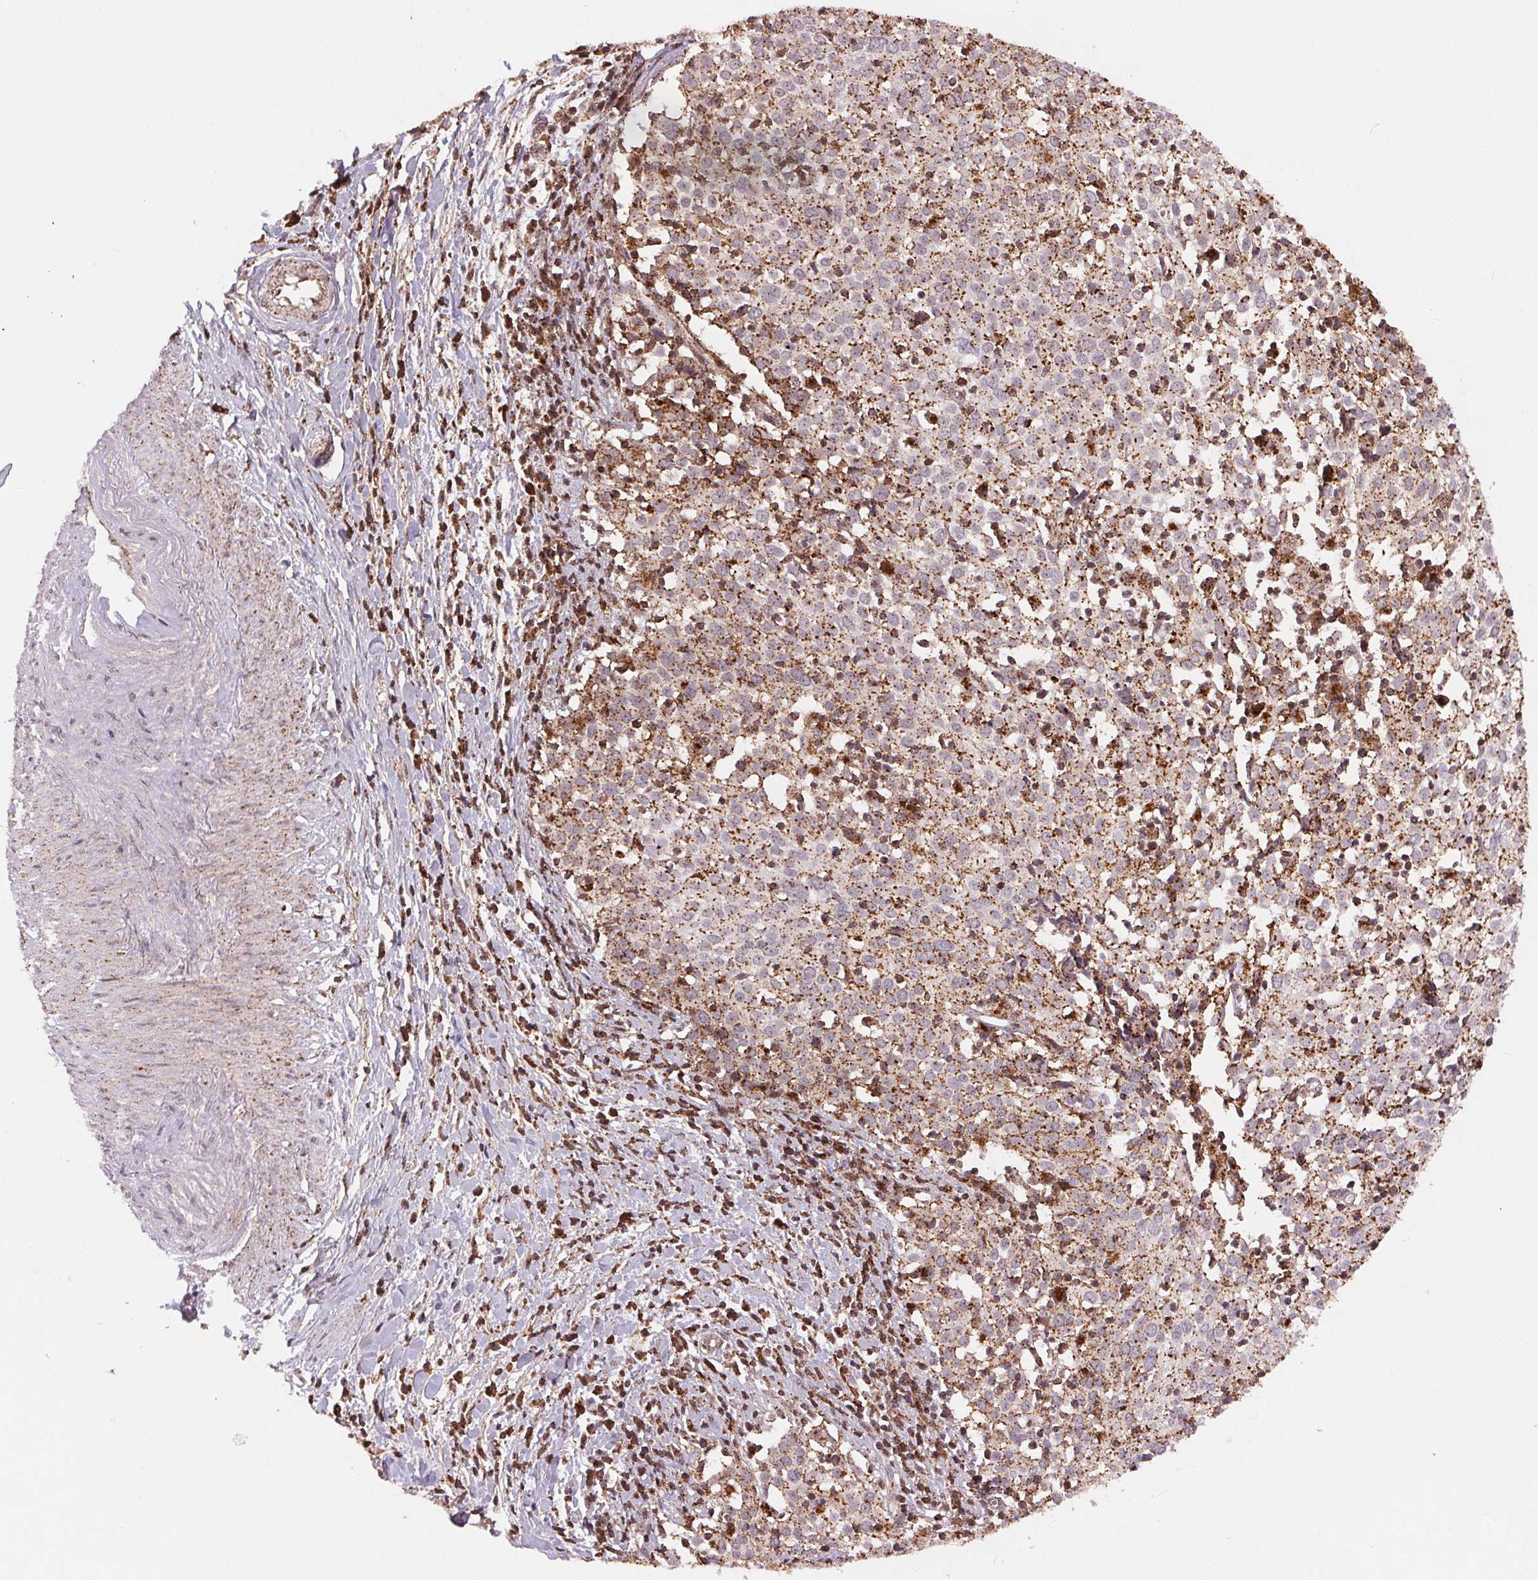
{"staining": {"intensity": "moderate", "quantity": ">75%", "location": "cytoplasmic/membranous"}, "tissue": "cervical cancer", "cell_type": "Tumor cells", "image_type": "cancer", "snomed": [{"axis": "morphology", "description": "Squamous cell carcinoma, NOS"}, {"axis": "topography", "description": "Cervix"}], "caption": "Cervical cancer was stained to show a protein in brown. There is medium levels of moderate cytoplasmic/membranous staining in approximately >75% of tumor cells.", "gene": "CHMP4B", "patient": {"sex": "female", "age": 39}}